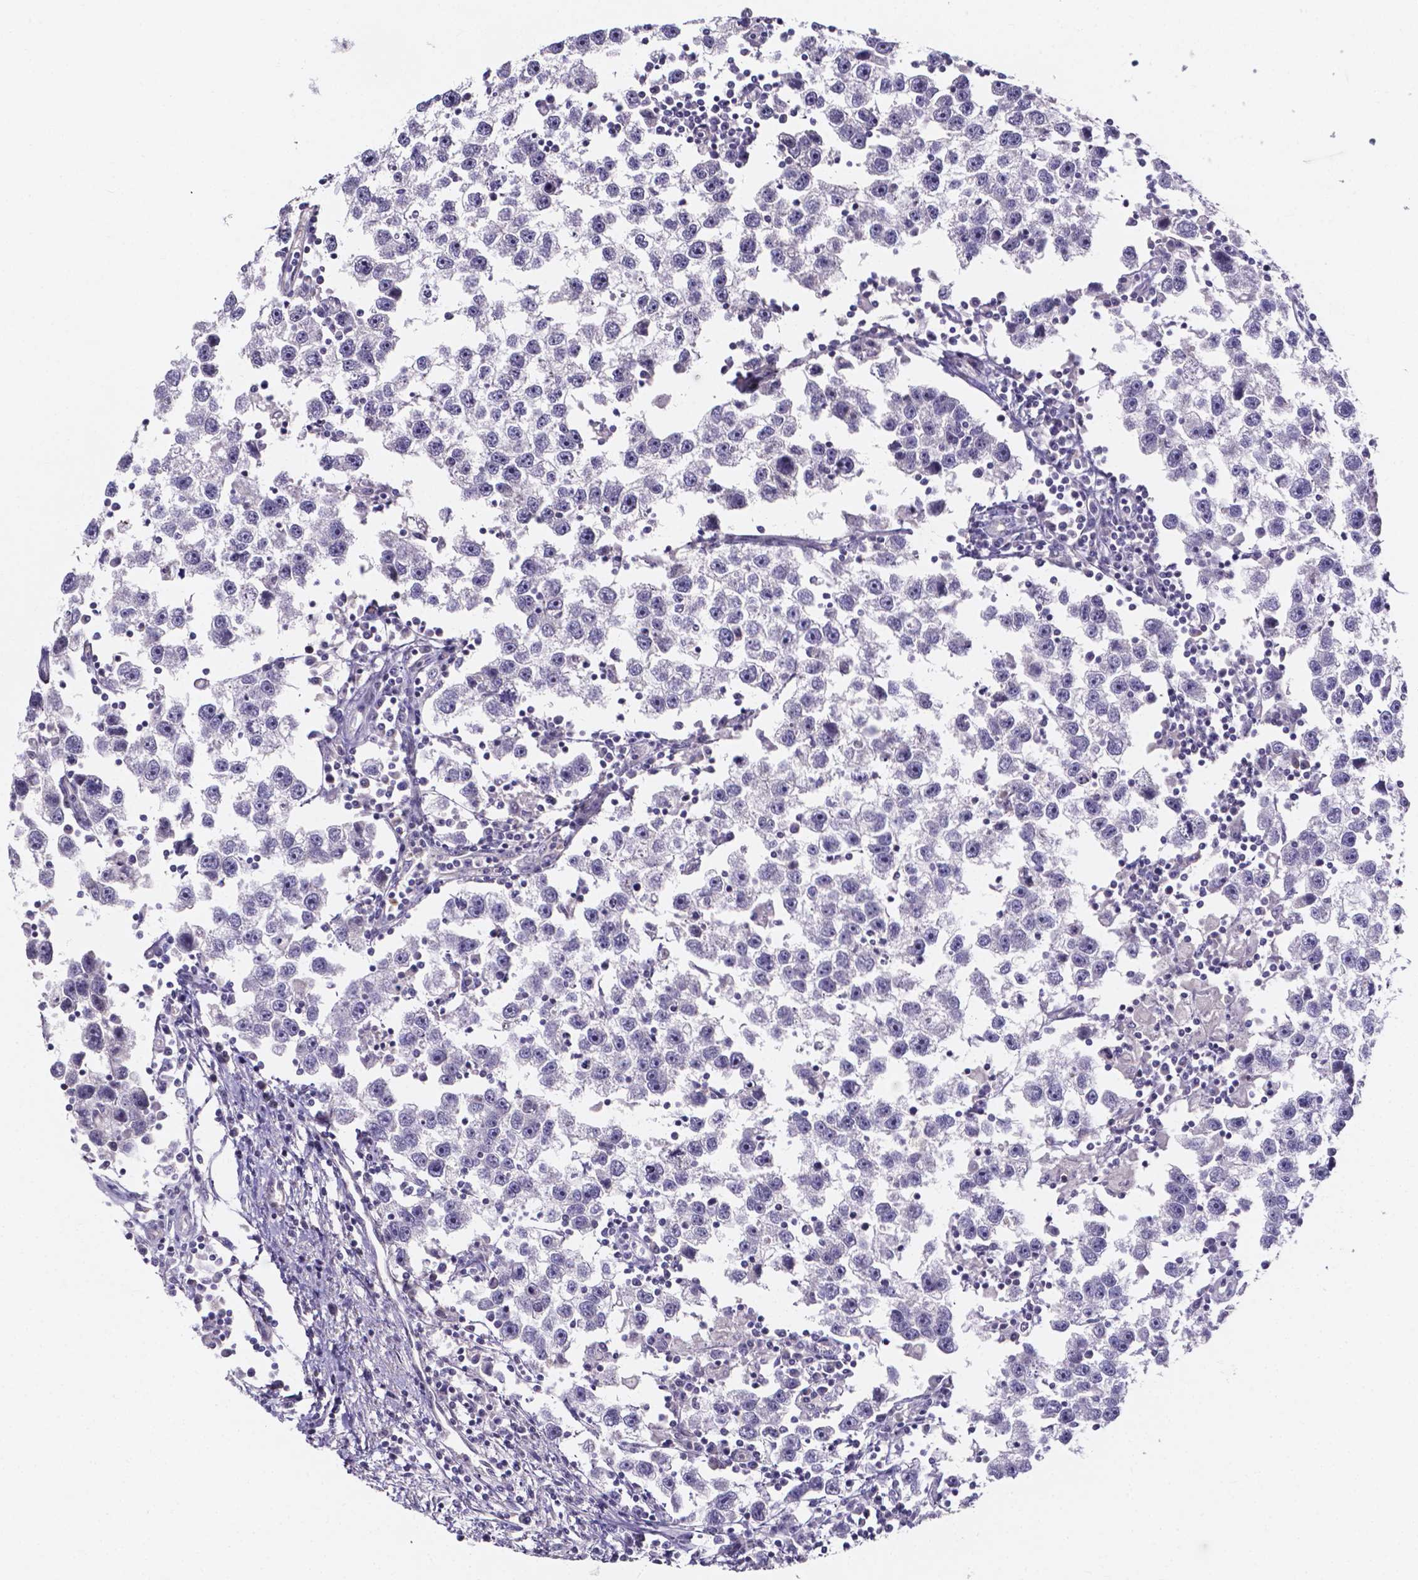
{"staining": {"intensity": "negative", "quantity": "none", "location": "none"}, "tissue": "testis cancer", "cell_type": "Tumor cells", "image_type": "cancer", "snomed": [{"axis": "morphology", "description": "Seminoma, NOS"}, {"axis": "topography", "description": "Testis"}], "caption": "Testis cancer was stained to show a protein in brown. There is no significant expression in tumor cells.", "gene": "THEMIS", "patient": {"sex": "male", "age": 30}}